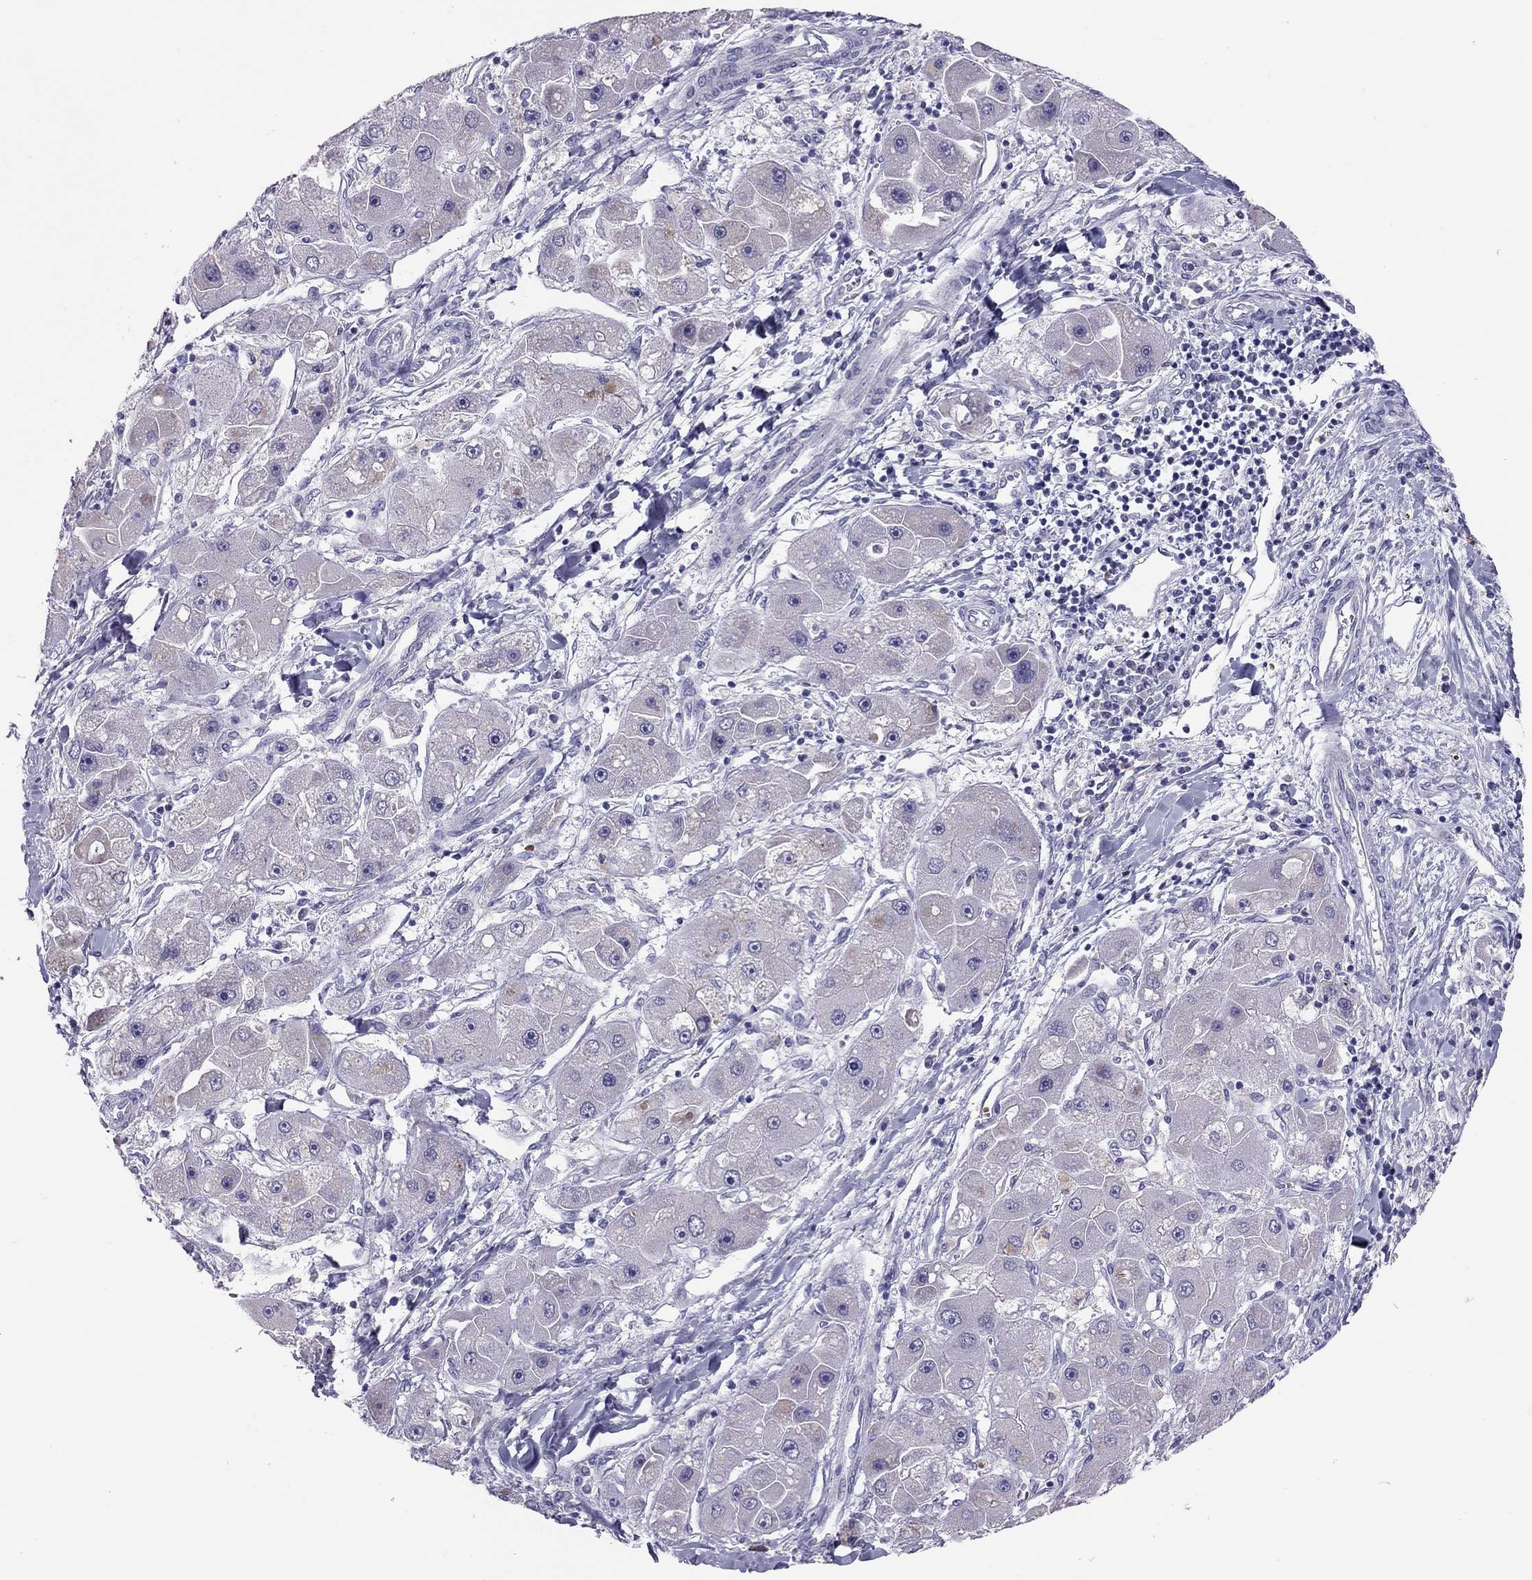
{"staining": {"intensity": "negative", "quantity": "none", "location": "none"}, "tissue": "liver cancer", "cell_type": "Tumor cells", "image_type": "cancer", "snomed": [{"axis": "morphology", "description": "Carcinoma, Hepatocellular, NOS"}, {"axis": "topography", "description": "Liver"}], "caption": "Tumor cells are negative for protein expression in human liver hepatocellular carcinoma. Brightfield microscopy of immunohistochemistry stained with DAB (3,3'-diaminobenzidine) (brown) and hematoxylin (blue), captured at high magnification.", "gene": "FRMD1", "patient": {"sex": "male", "age": 24}}